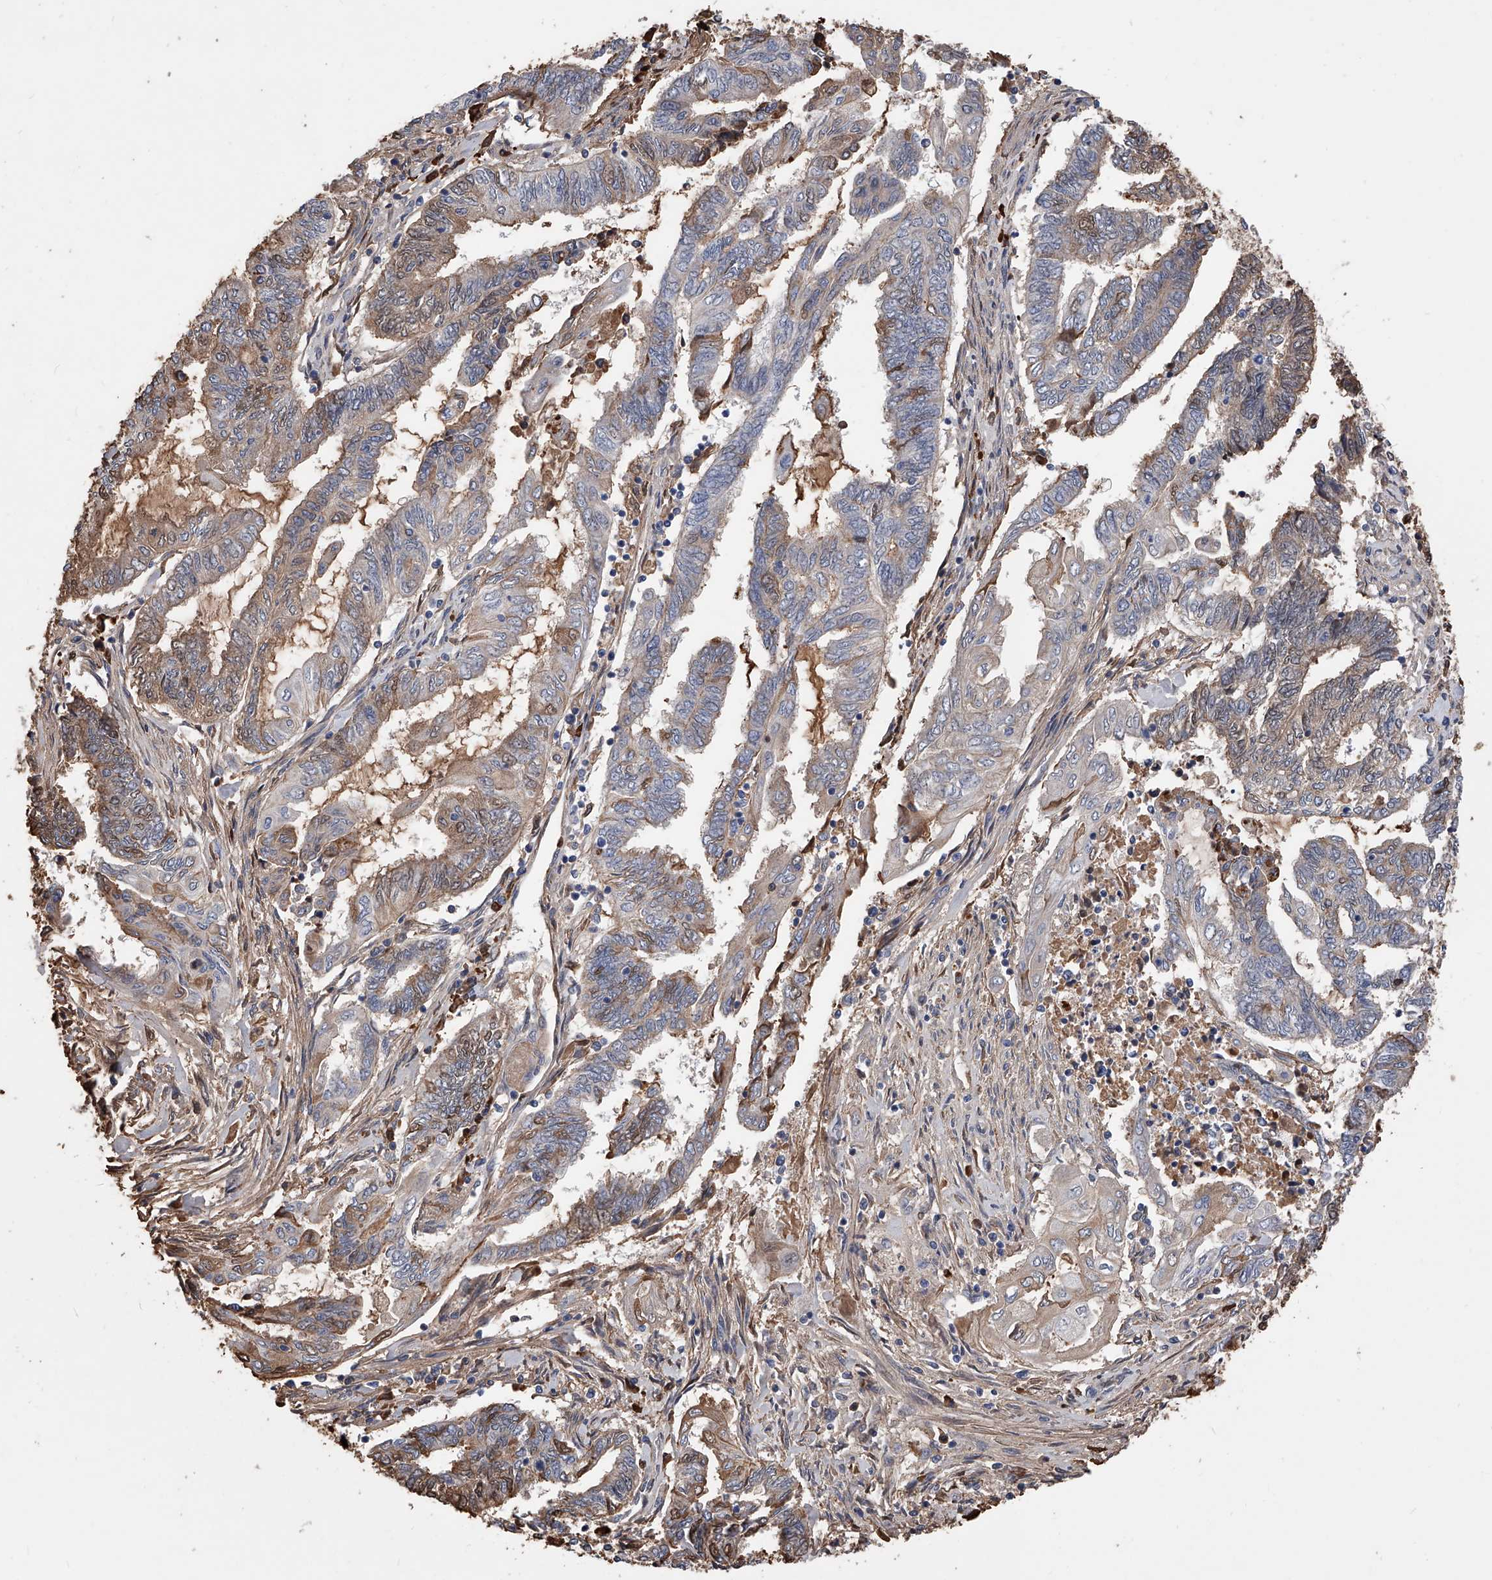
{"staining": {"intensity": "moderate", "quantity": "<25%", "location": "cytoplasmic/membranous"}, "tissue": "endometrial cancer", "cell_type": "Tumor cells", "image_type": "cancer", "snomed": [{"axis": "morphology", "description": "Adenocarcinoma, NOS"}, {"axis": "topography", "description": "Uterus"}, {"axis": "topography", "description": "Endometrium"}], "caption": "Endometrial adenocarcinoma tissue shows moderate cytoplasmic/membranous staining in about <25% of tumor cells", "gene": "ZNF25", "patient": {"sex": "female", "age": 70}}